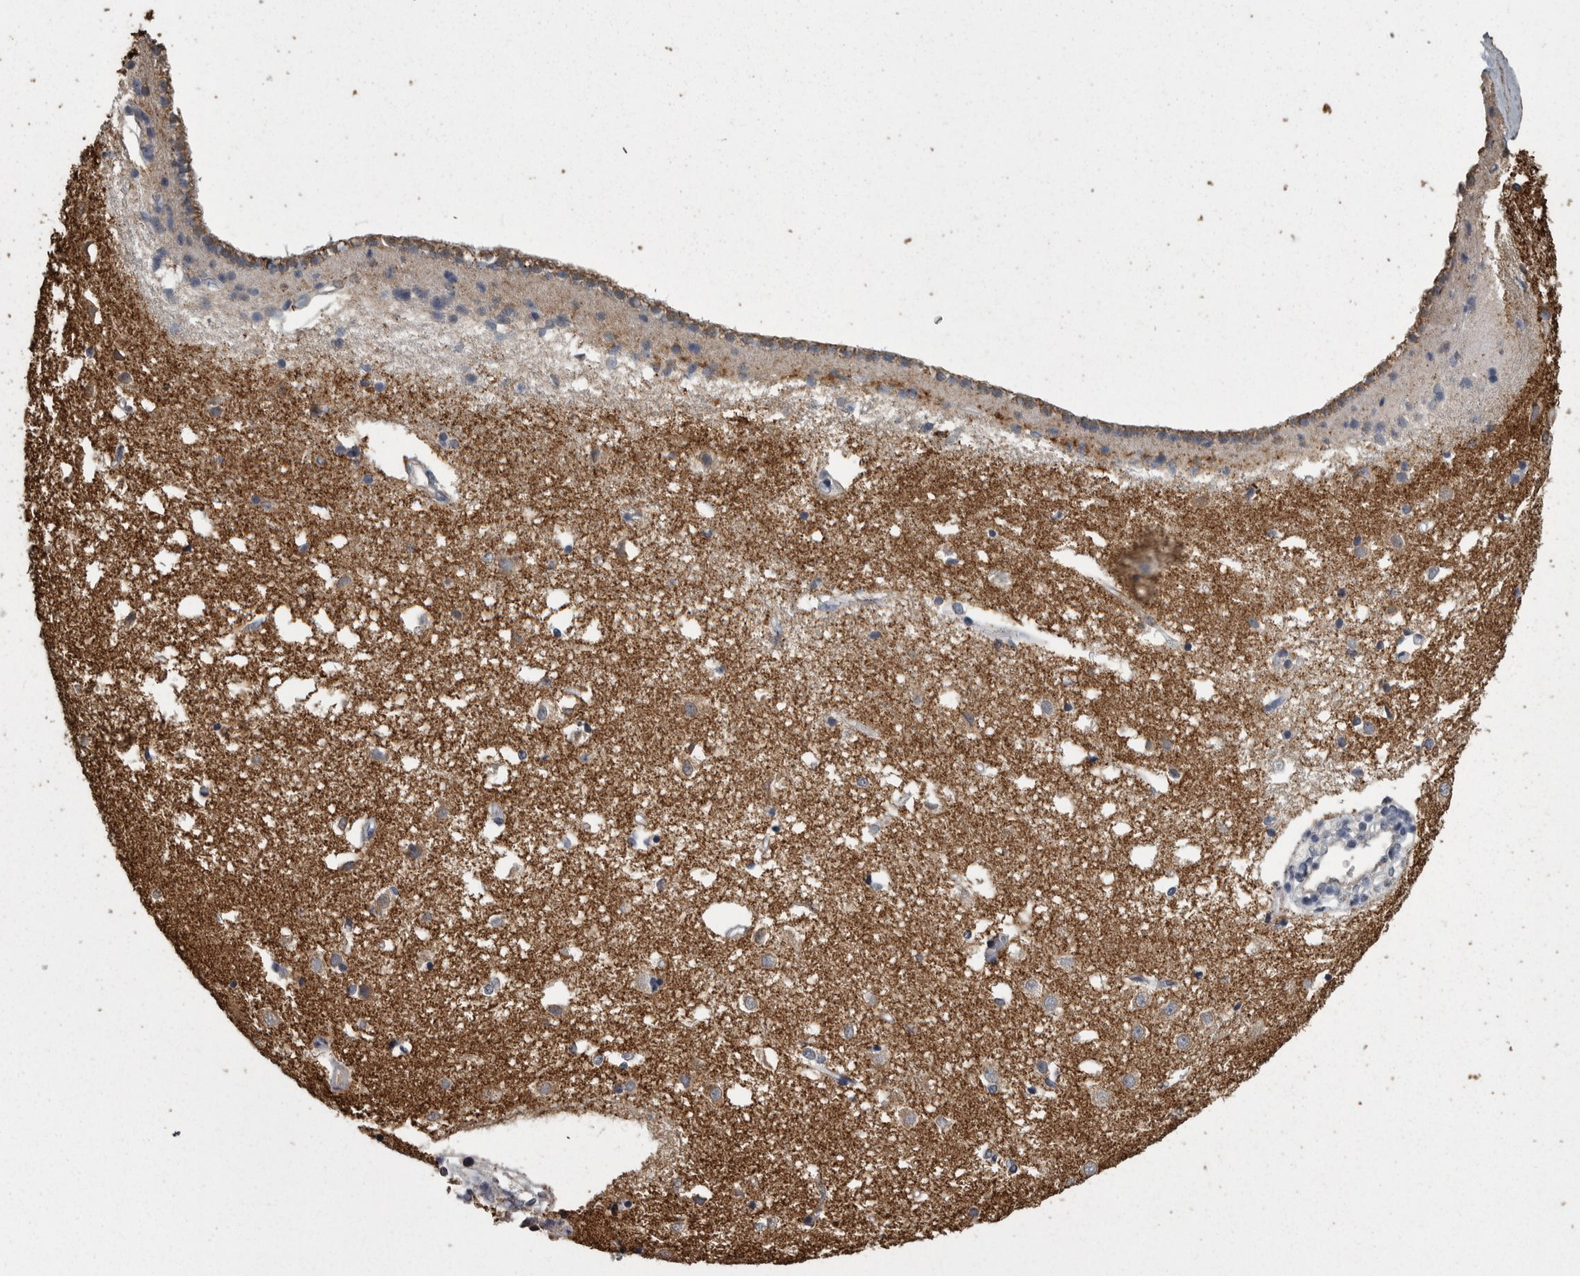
{"staining": {"intensity": "moderate", "quantity": "<25%", "location": "cytoplasmic/membranous"}, "tissue": "caudate", "cell_type": "Glial cells", "image_type": "normal", "snomed": [{"axis": "morphology", "description": "Normal tissue, NOS"}, {"axis": "topography", "description": "Lateral ventricle wall"}], "caption": "Immunohistochemistry (IHC) staining of normal caudate, which reveals low levels of moderate cytoplasmic/membranous positivity in about <25% of glial cells indicating moderate cytoplasmic/membranous protein staining. The staining was performed using DAB (3,3'-diaminobenzidine) (brown) for protein detection and nuclei were counterstained in hematoxylin (blue).", "gene": "FRK", "patient": {"sex": "male", "age": 45}}